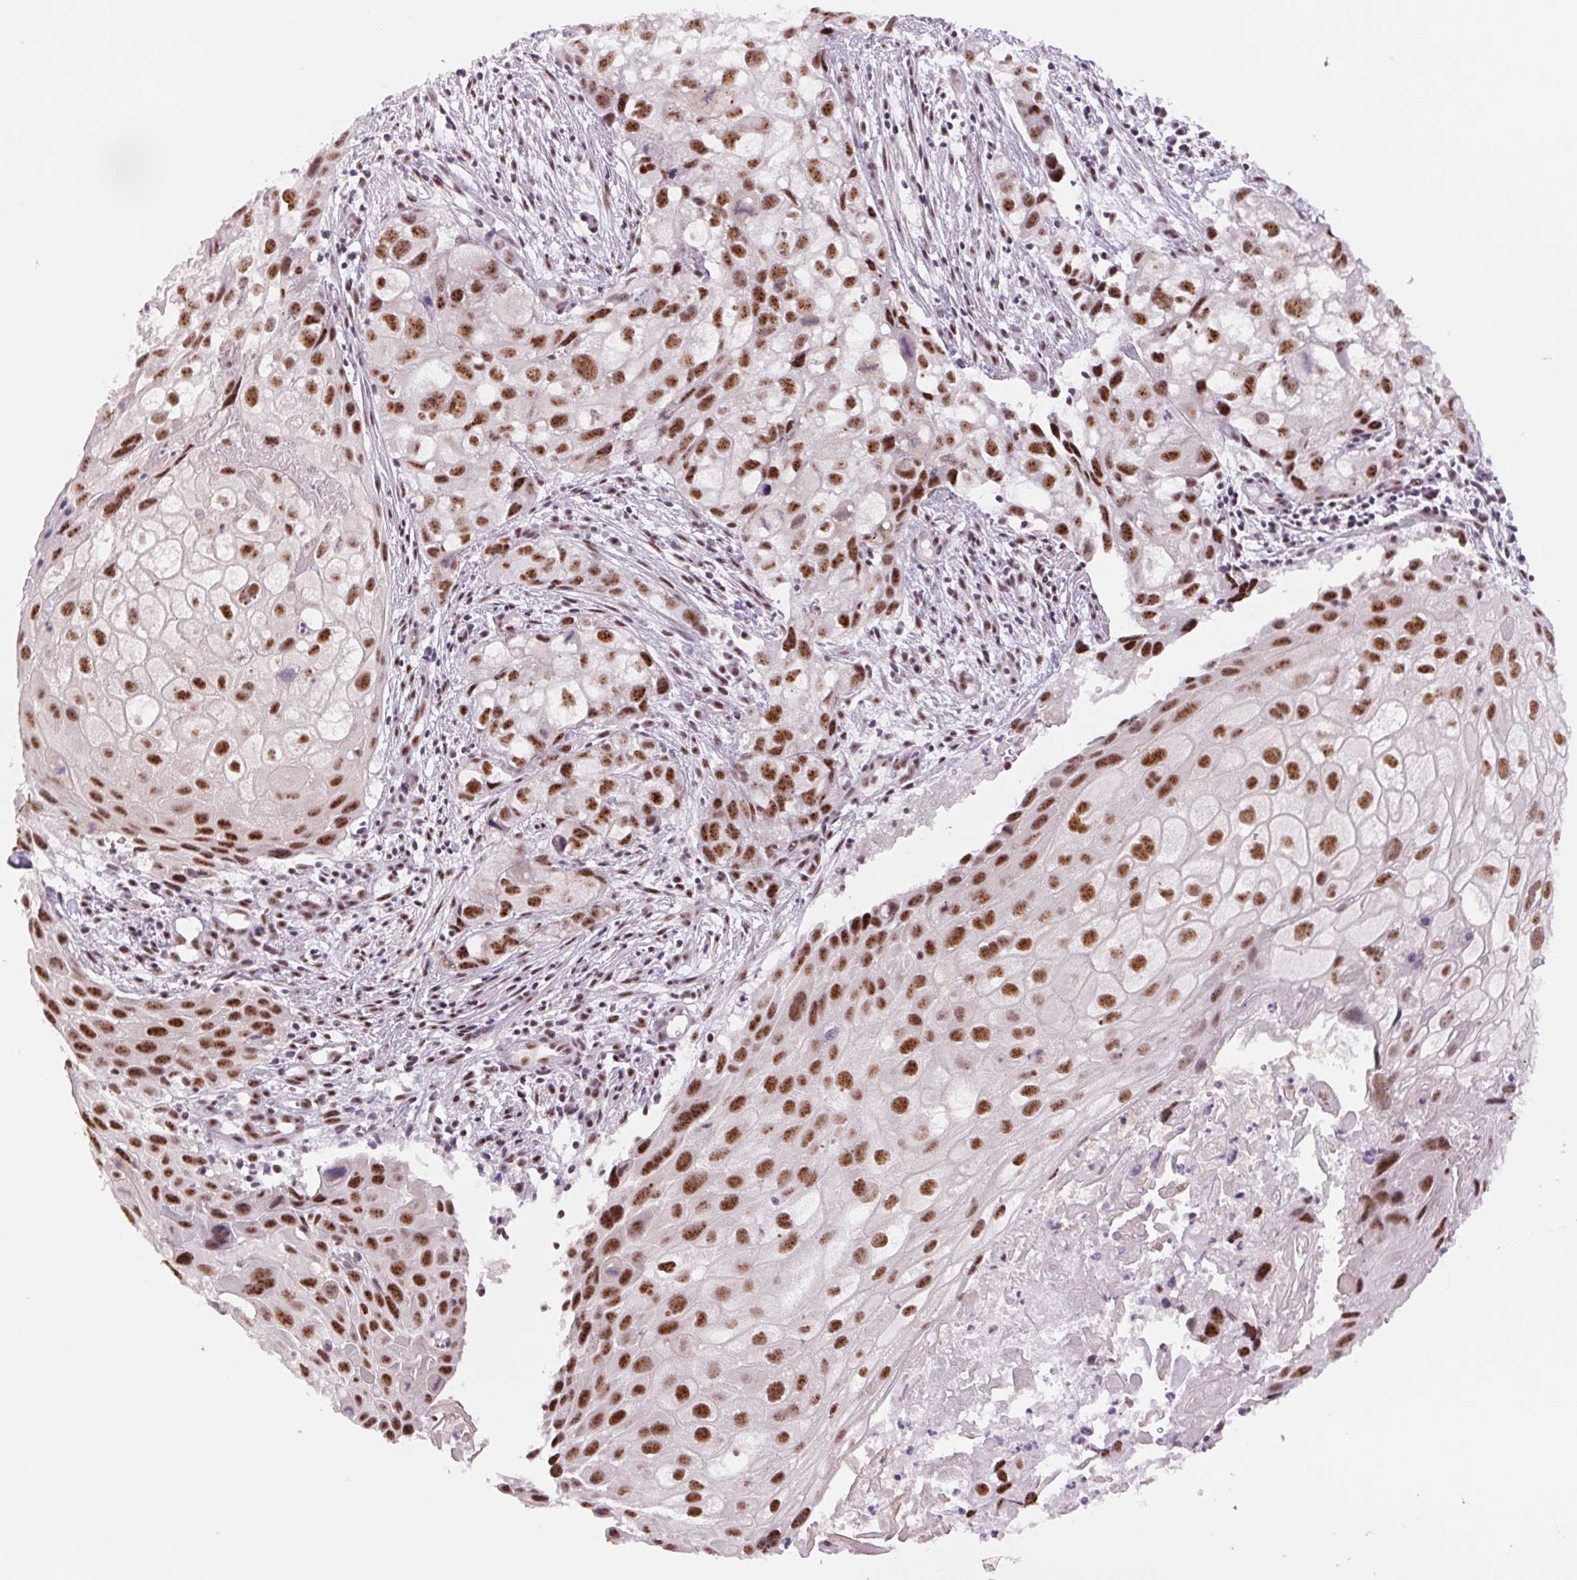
{"staining": {"intensity": "strong", "quantity": ">75%", "location": "nuclear"}, "tissue": "cervical cancer", "cell_type": "Tumor cells", "image_type": "cancer", "snomed": [{"axis": "morphology", "description": "Squamous cell carcinoma, NOS"}, {"axis": "topography", "description": "Cervix"}], "caption": "Immunohistochemistry (IHC) histopathology image of neoplastic tissue: human squamous cell carcinoma (cervical) stained using IHC displays high levels of strong protein expression localized specifically in the nuclear of tumor cells, appearing as a nuclear brown color.", "gene": "ZC3H14", "patient": {"sex": "female", "age": 53}}